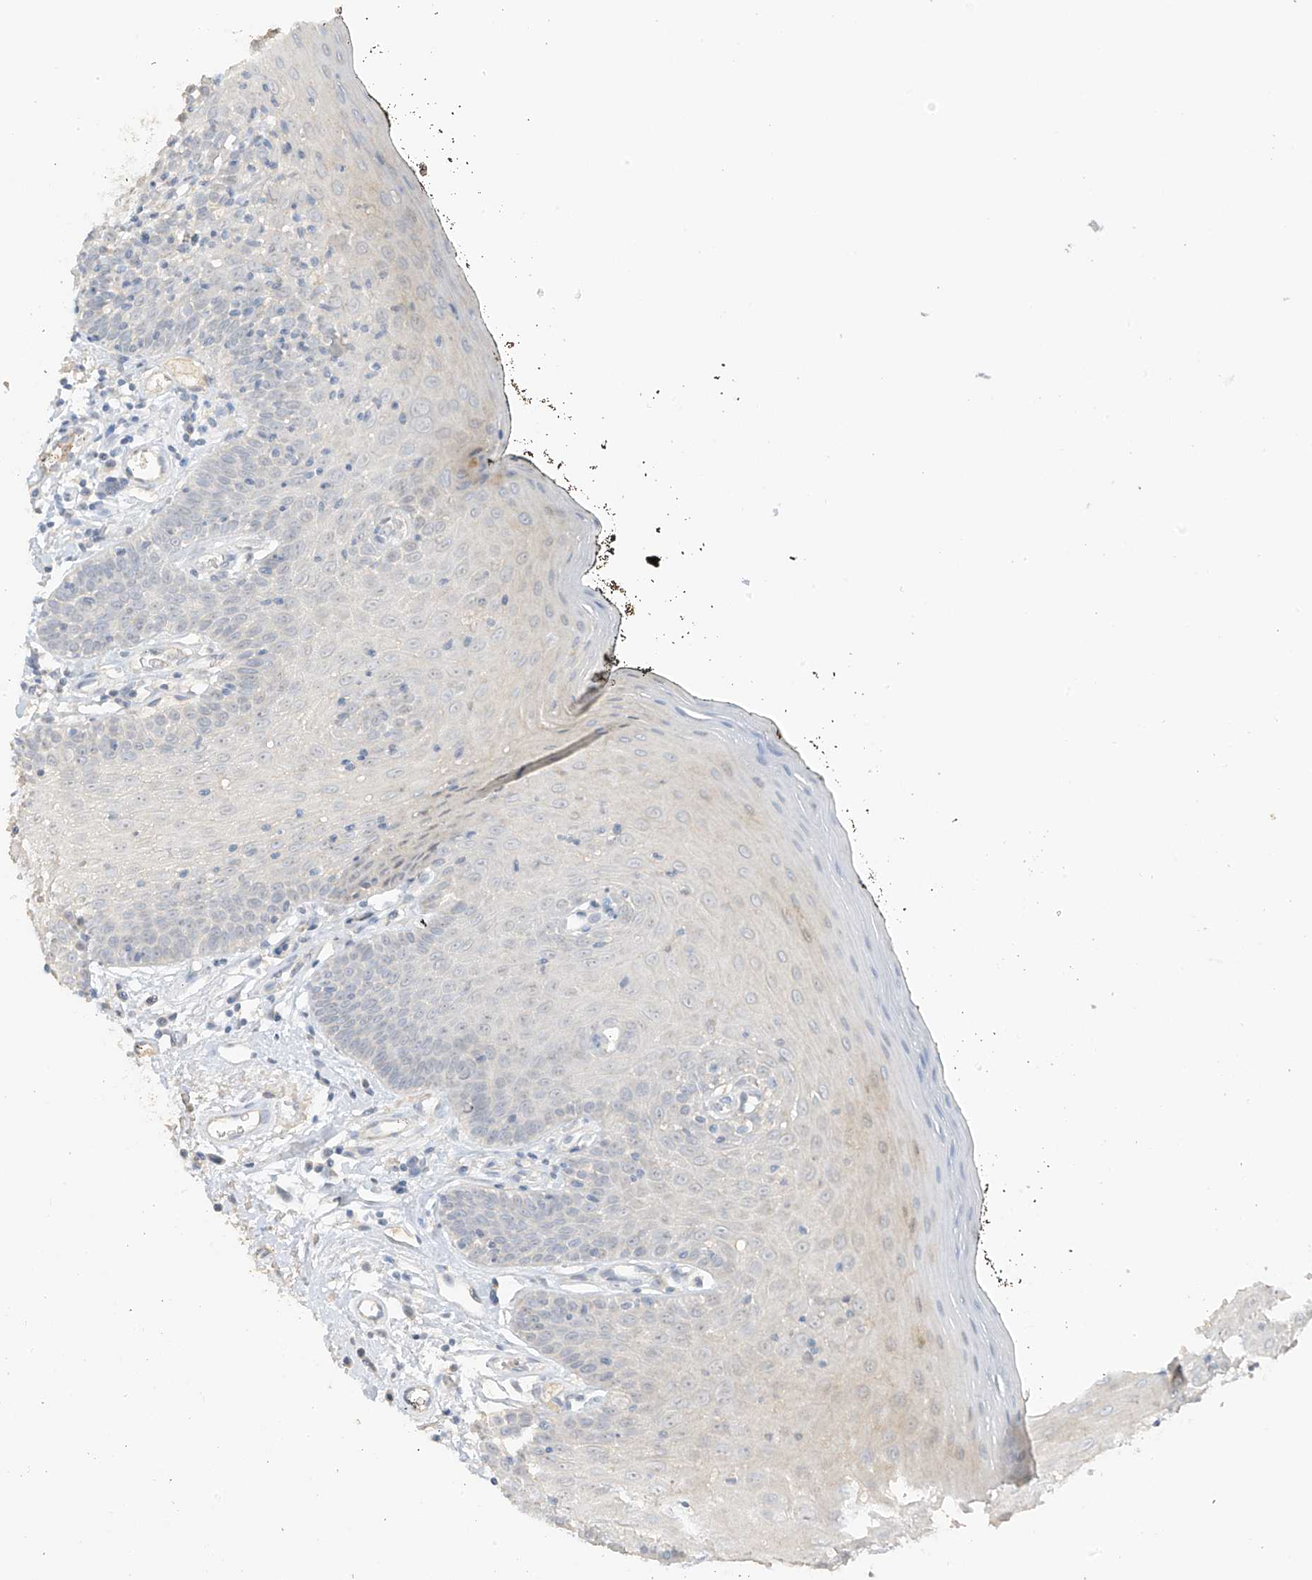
{"staining": {"intensity": "weak", "quantity": "<25%", "location": "cytoplasmic/membranous"}, "tissue": "oral mucosa", "cell_type": "Squamous epithelial cells", "image_type": "normal", "snomed": [{"axis": "morphology", "description": "Normal tissue, NOS"}, {"axis": "topography", "description": "Oral tissue"}], "caption": "Immunohistochemistry (IHC) image of benign oral mucosa: oral mucosa stained with DAB reveals no significant protein expression in squamous epithelial cells.", "gene": "ZBTB41", "patient": {"sex": "male", "age": 74}}